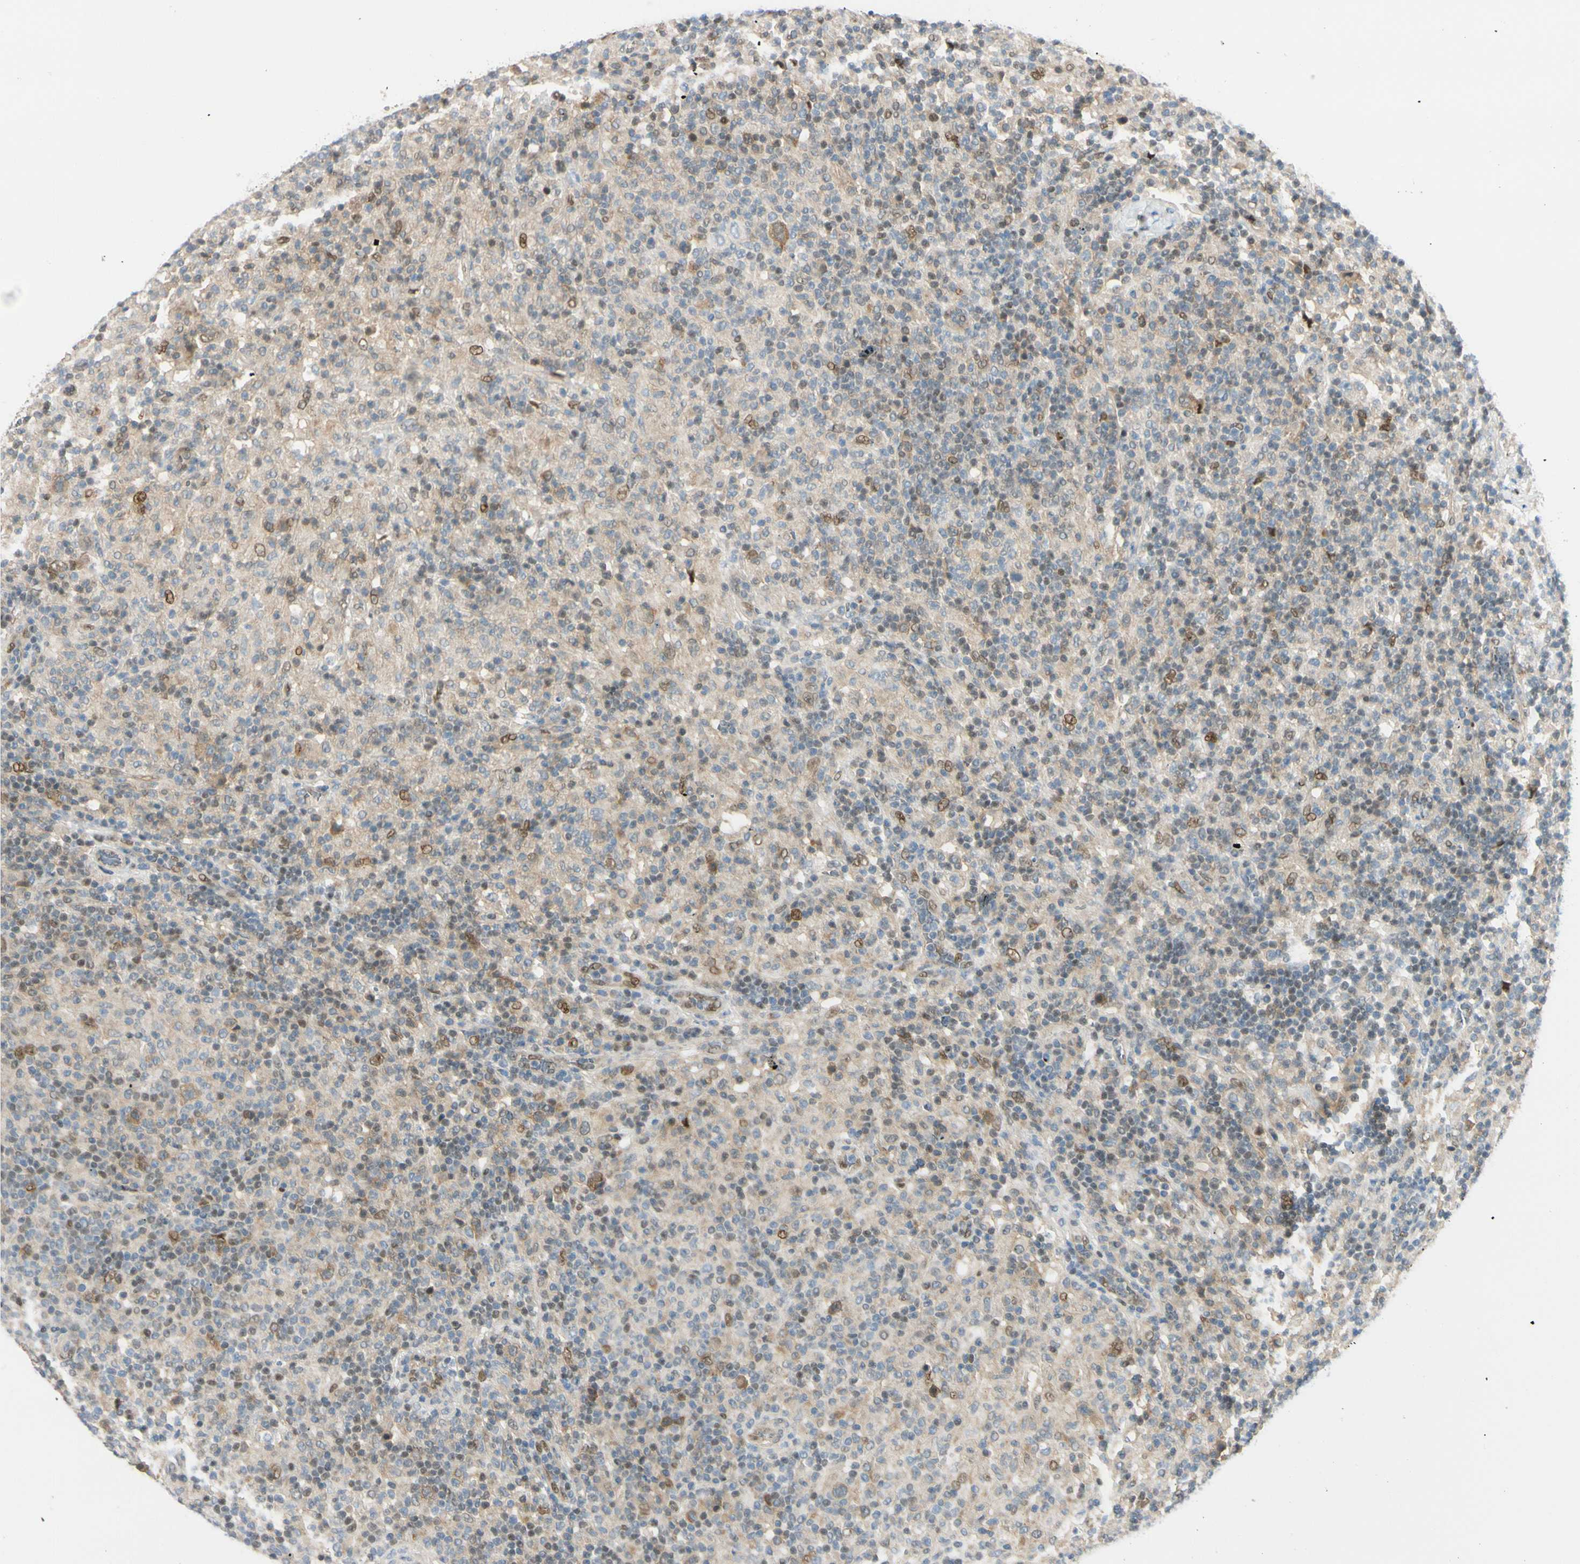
{"staining": {"intensity": "weak", "quantity": ">75%", "location": "cytoplasmic/membranous"}, "tissue": "lymphoma", "cell_type": "Tumor cells", "image_type": "cancer", "snomed": [{"axis": "morphology", "description": "Hodgkin's disease, NOS"}, {"axis": "topography", "description": "Lymph node"}], "caption": "High-power microscopy captured an immunohistochemistry (IHC) photomicrograph of lymphoma, revealing weak cytoplasmic/membranous positivity in about >75% of tumor cells.", "gene": "PTTG1", "patient": {"sex": "male", "age": 70}}